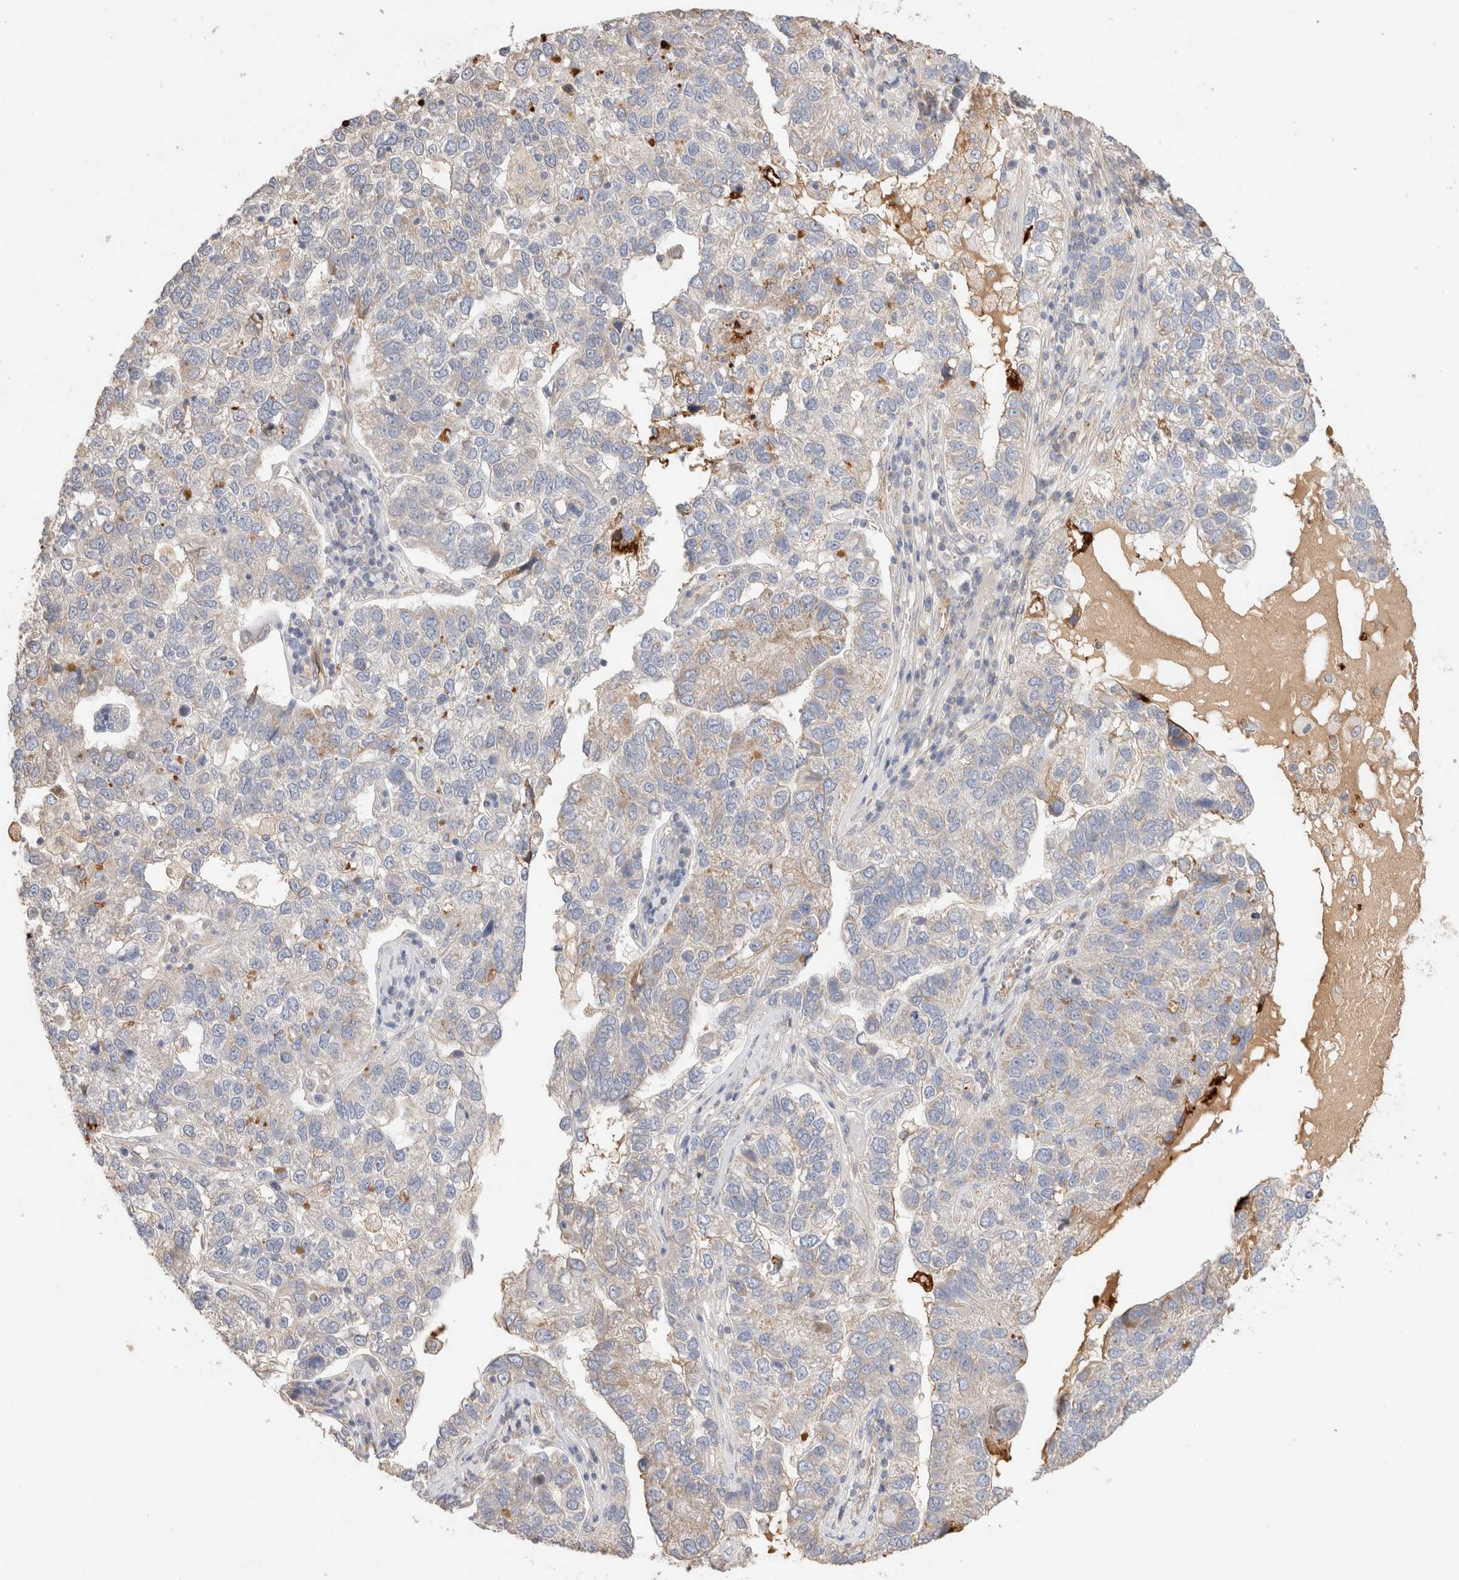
{"staining": {"intensity": "weak", "quantity": "<25%", "location": "cytoplasmic/membranous"}, "tissue": "pancreatic cancer", "cell_type": "Tumor cells", "image_type": "cancer", "snomed": [{"axis": "morphology", "description": "Adenocarcinoma, NOS"}, {"axis": "topography", "description": "Pancreas"}], "caption": "Adenocarcinoma (pancreatic) stained for a protein using immunohistochemistry (IHC) exhibits no staining tumor cells.", "gene": "PROS1", "patient": {"sex": "female", "age": 61}}